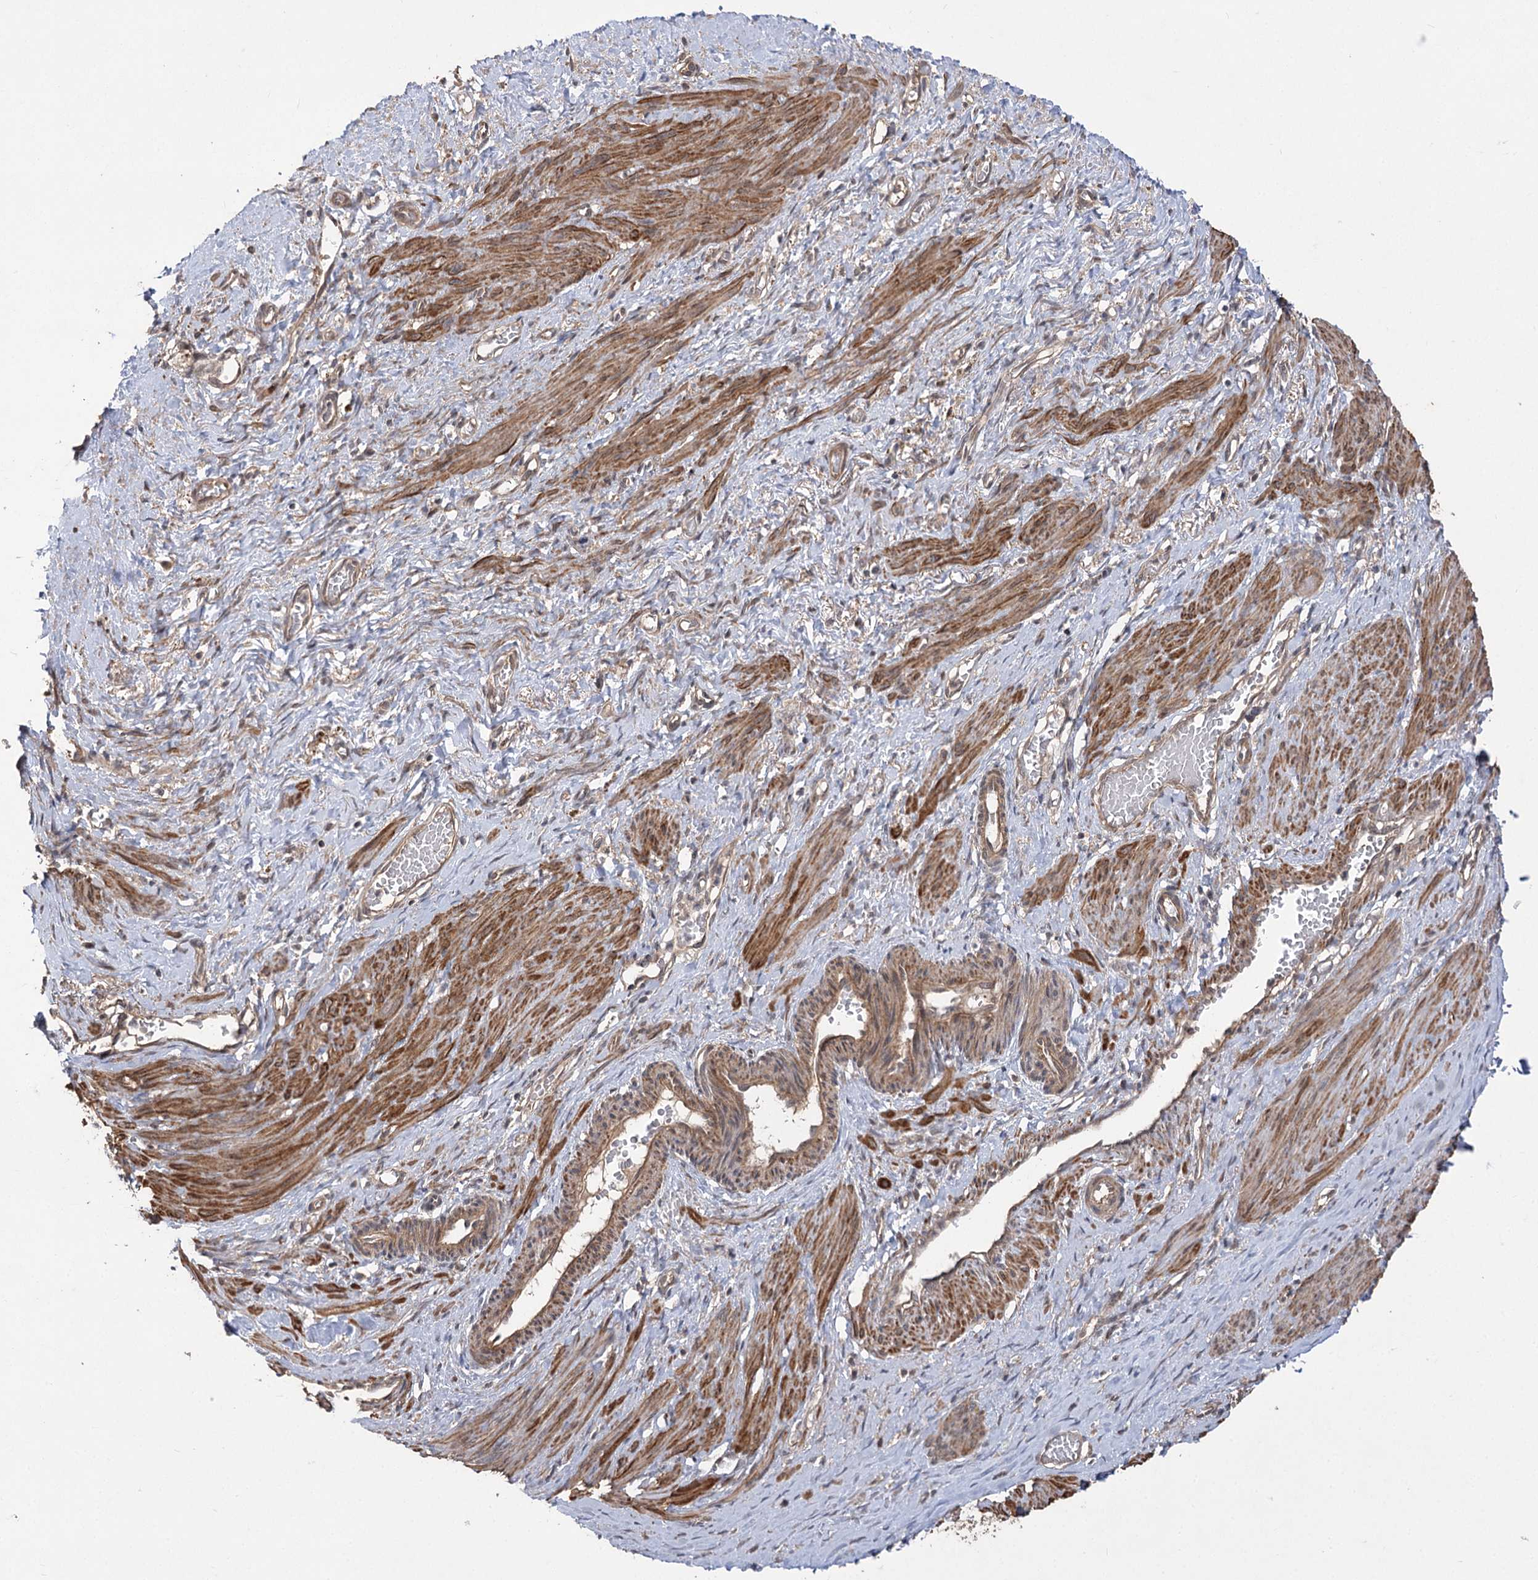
{"staining": {"intensity": "strong", "quantity": ">75%", "location": "cytoplasmic/membranous"}, "tissue": "smooth muscle", "cell_type": "Smooth muscle cells", "image_type": "normal", "snomed": [{"axis": "morphology", "description": "Normal tissue, NOS"}, {"axis": "topography", "description": "Endometrium"}], "caption": "This photomicrograph reveals benign smooth muscle stained with IHC to label a protein in brown. The cytoplasmic/membranous of smooth muscle cells show strong positivity for the protein. Nuclei are counter-stained blue.", "gene": "TENM2", "patient": {"sex": "female", "age": 33}}